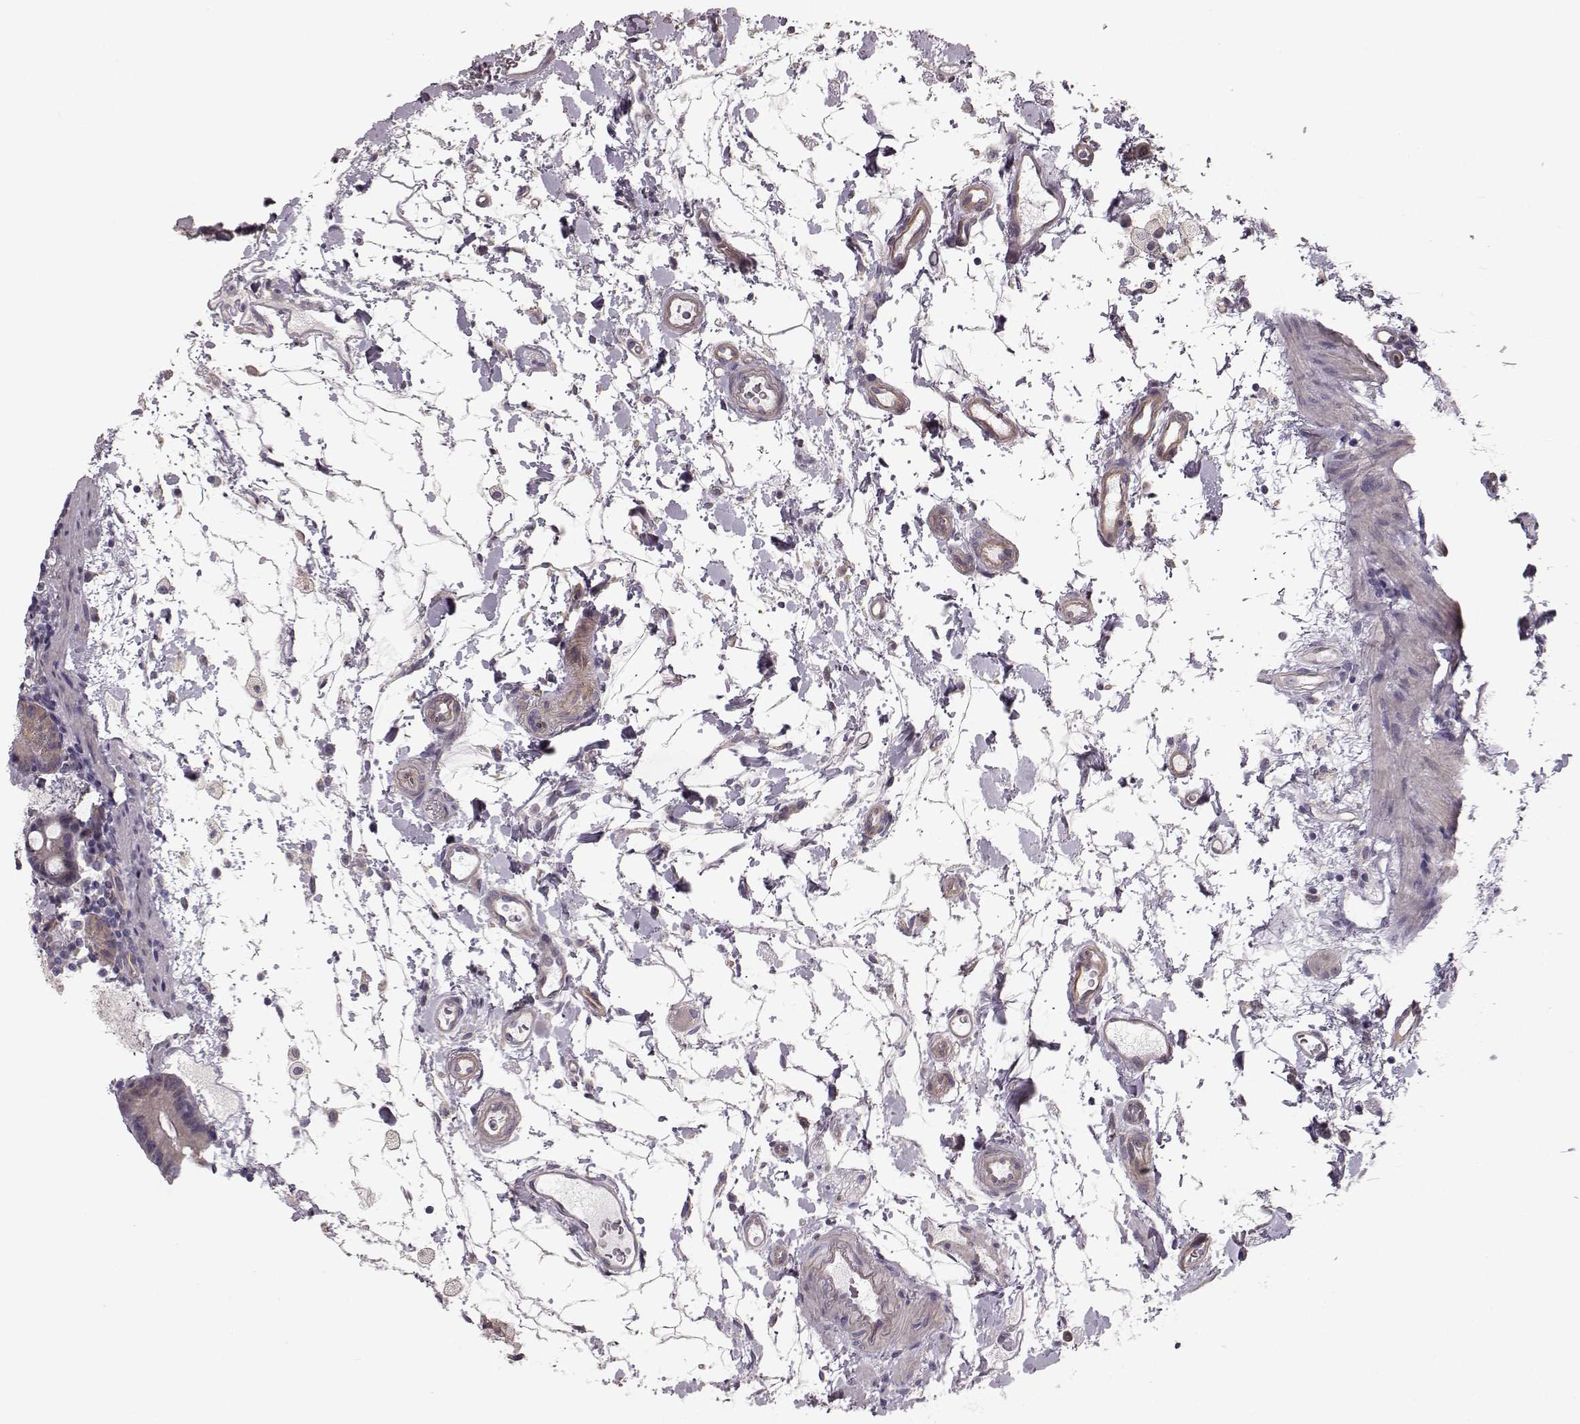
{"staining": {"intensity": "negative", "quantity": "none", "location": "none"}, "tissue": "small intestine", "cell_type": "Glandular cells", "image_type": "normal", "snomed": [{"axis": "morphology", "description": "Normal tissue, NOS"}, {"axis": "topography", "description": "Small intestine"}], "caption": "High power microscopy photomicrograph of an IHC image of unremarkable small intestine, revealing no significant positivity in glandular cells. (Stains: DAB IHC with hematoxylin counter stain, Microscopy: brightfield microscopy at high magnification).", "gene": "GPR50", "patient": {"sex": "female", "age": 44}}